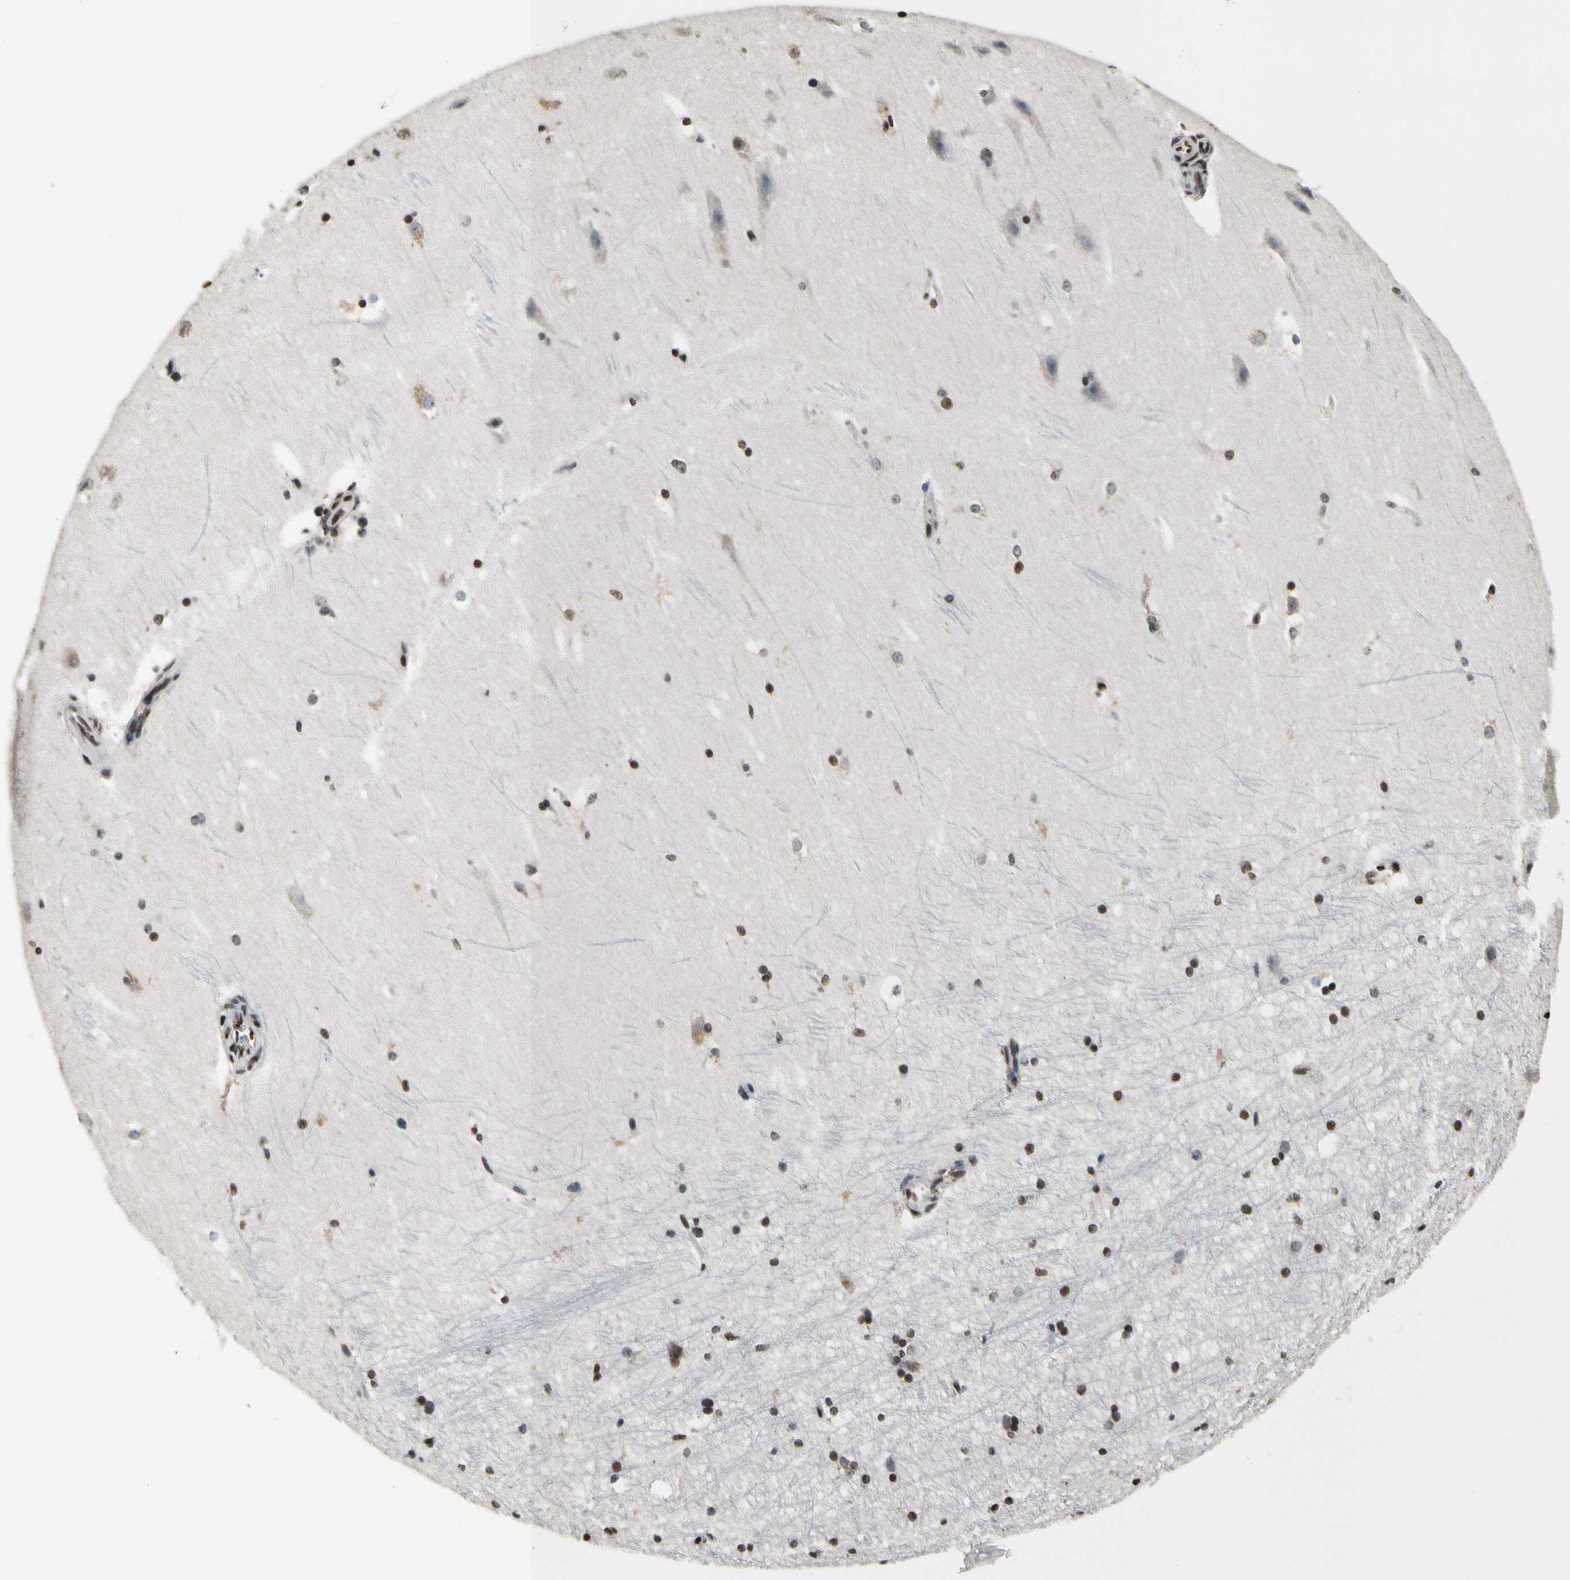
{"staining": {"intensity": "moderate", "quantity": ">75%", "location": "nuclear"}, "tissue": "hippocampus", "cell_type": "Glial cells", "image_type": "normal", "snomed": [{"axis": "morphology", "description": "Normal tissue, NOS"}, {"axis": "topography", "description": "Hippocampus"}], "caption": "Immunohistochemical staining of normal hippocampus exhibits >75% levels of moderate nuclear protein staining in approximately >75% of glial cells.", "gene": "RECQL", "patient": {"sex": "female", "age": 19}}